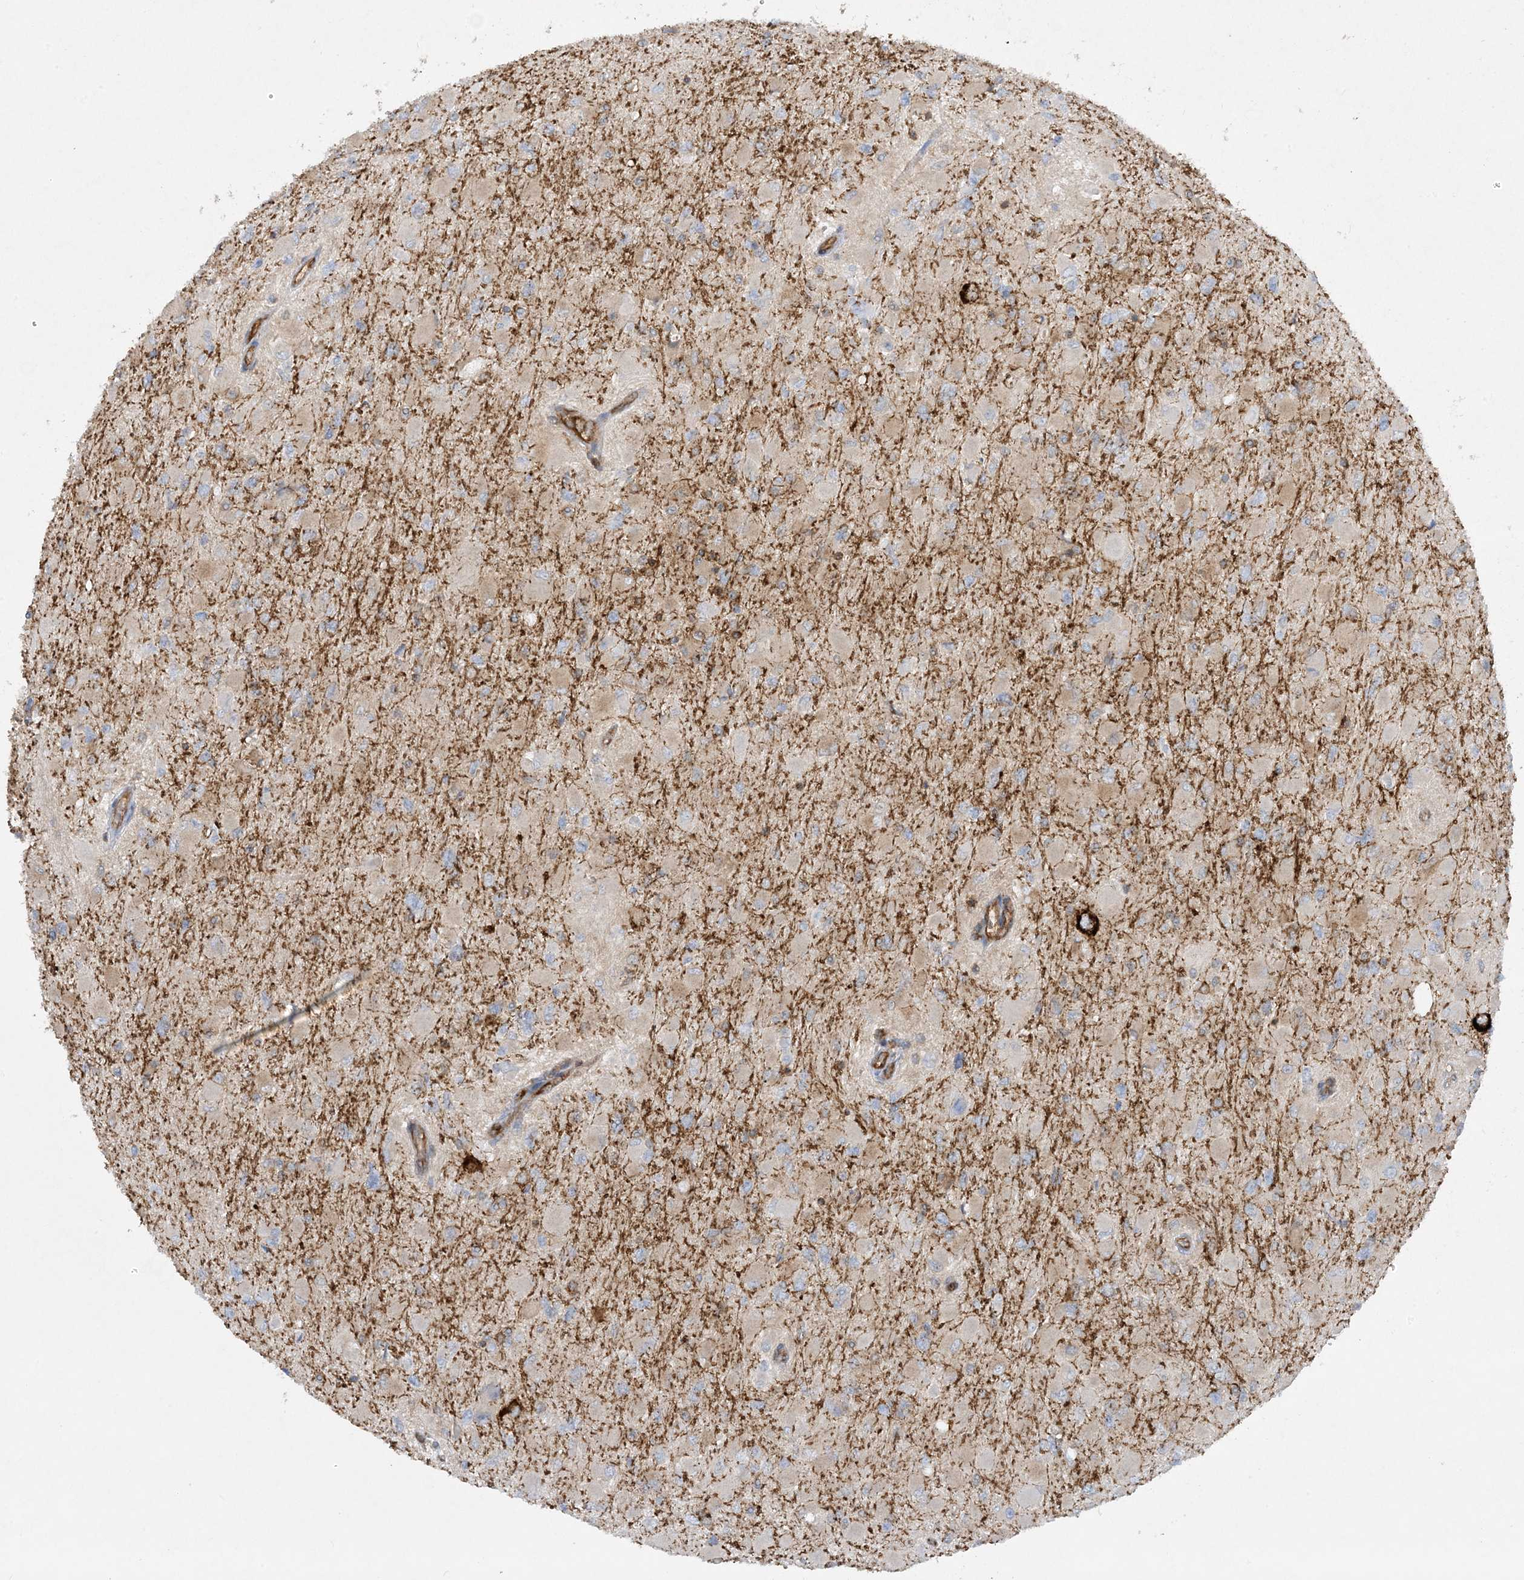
{"staining": {"intensity": "negative", "quantity": "none", "location": "none"}, "tissue": "glioma", "cell_type": "Tumor cells", "image_type": "cancer", "snomed": [{"axis": "morphology", "description": "Glioma, malignant, High grade"}, {"axis": "topography", "description": "Cerebral cortex"}], "caption": "This is an immunohistochemistry (IHC) image of human glioma. There is no staining in tumor cells.", "gene": "HLA-E", "patient": {"sex": "female", "age": 36}}